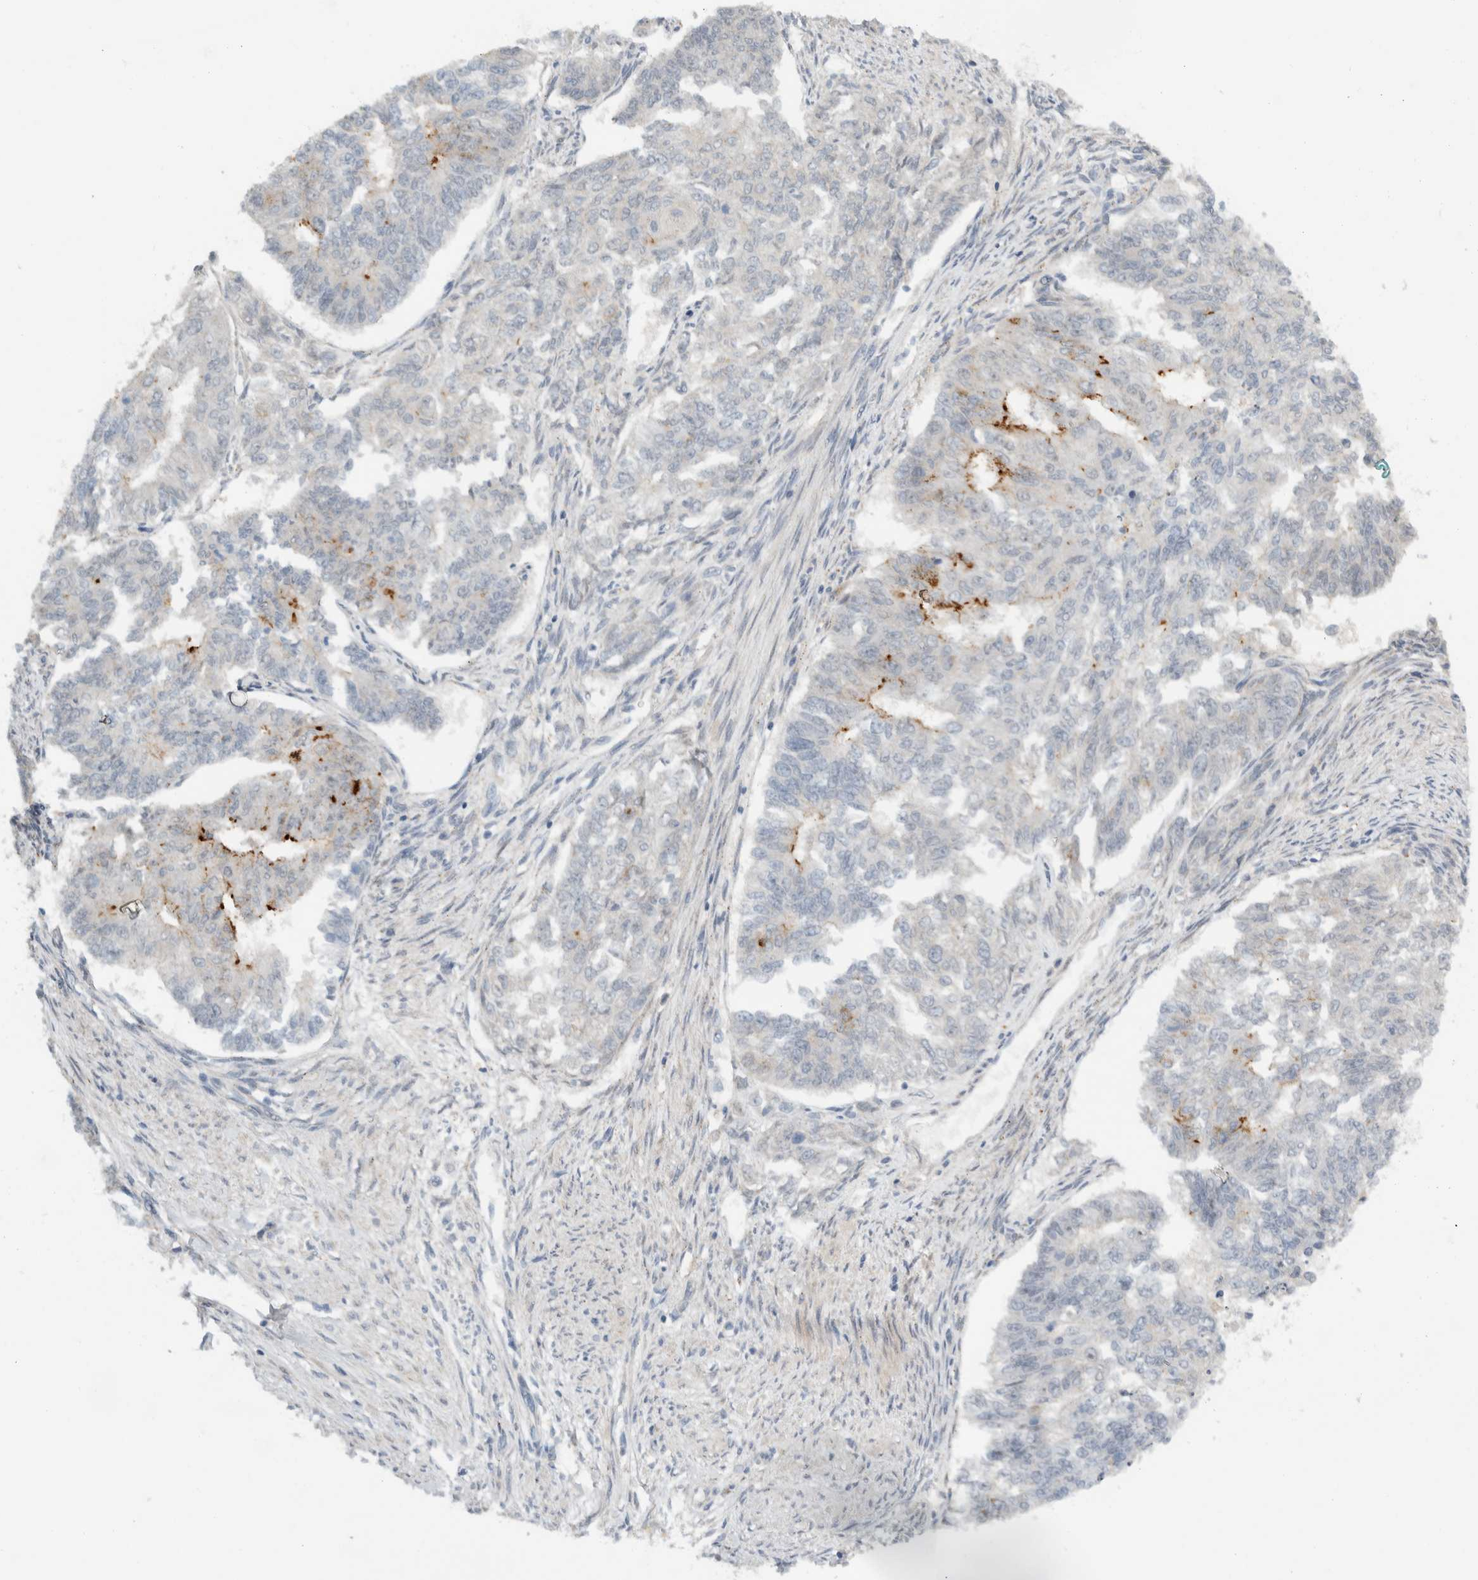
{"staining": {"intensity": "strong", "quantity": "<25%", "location": "cytoplasmic/membranous"}, "tissue": "endometrial cancer", "cell_type": "Tumor cells", "image_type": "cancer", "snomed": [{"axis": "morphology", "description": "Adenocarcinoma, NOS"}, {"axis": "topography", "description": "Endometrium"}], "caption": "Brown immunohistochemical staining in human endometrial adenocarcinoma exhibits strong cytoplasmic/membranous staining in about <25% of tumor cells.", "gene": "MPRIP", "patient": {"sex": "female", "age": 32}}